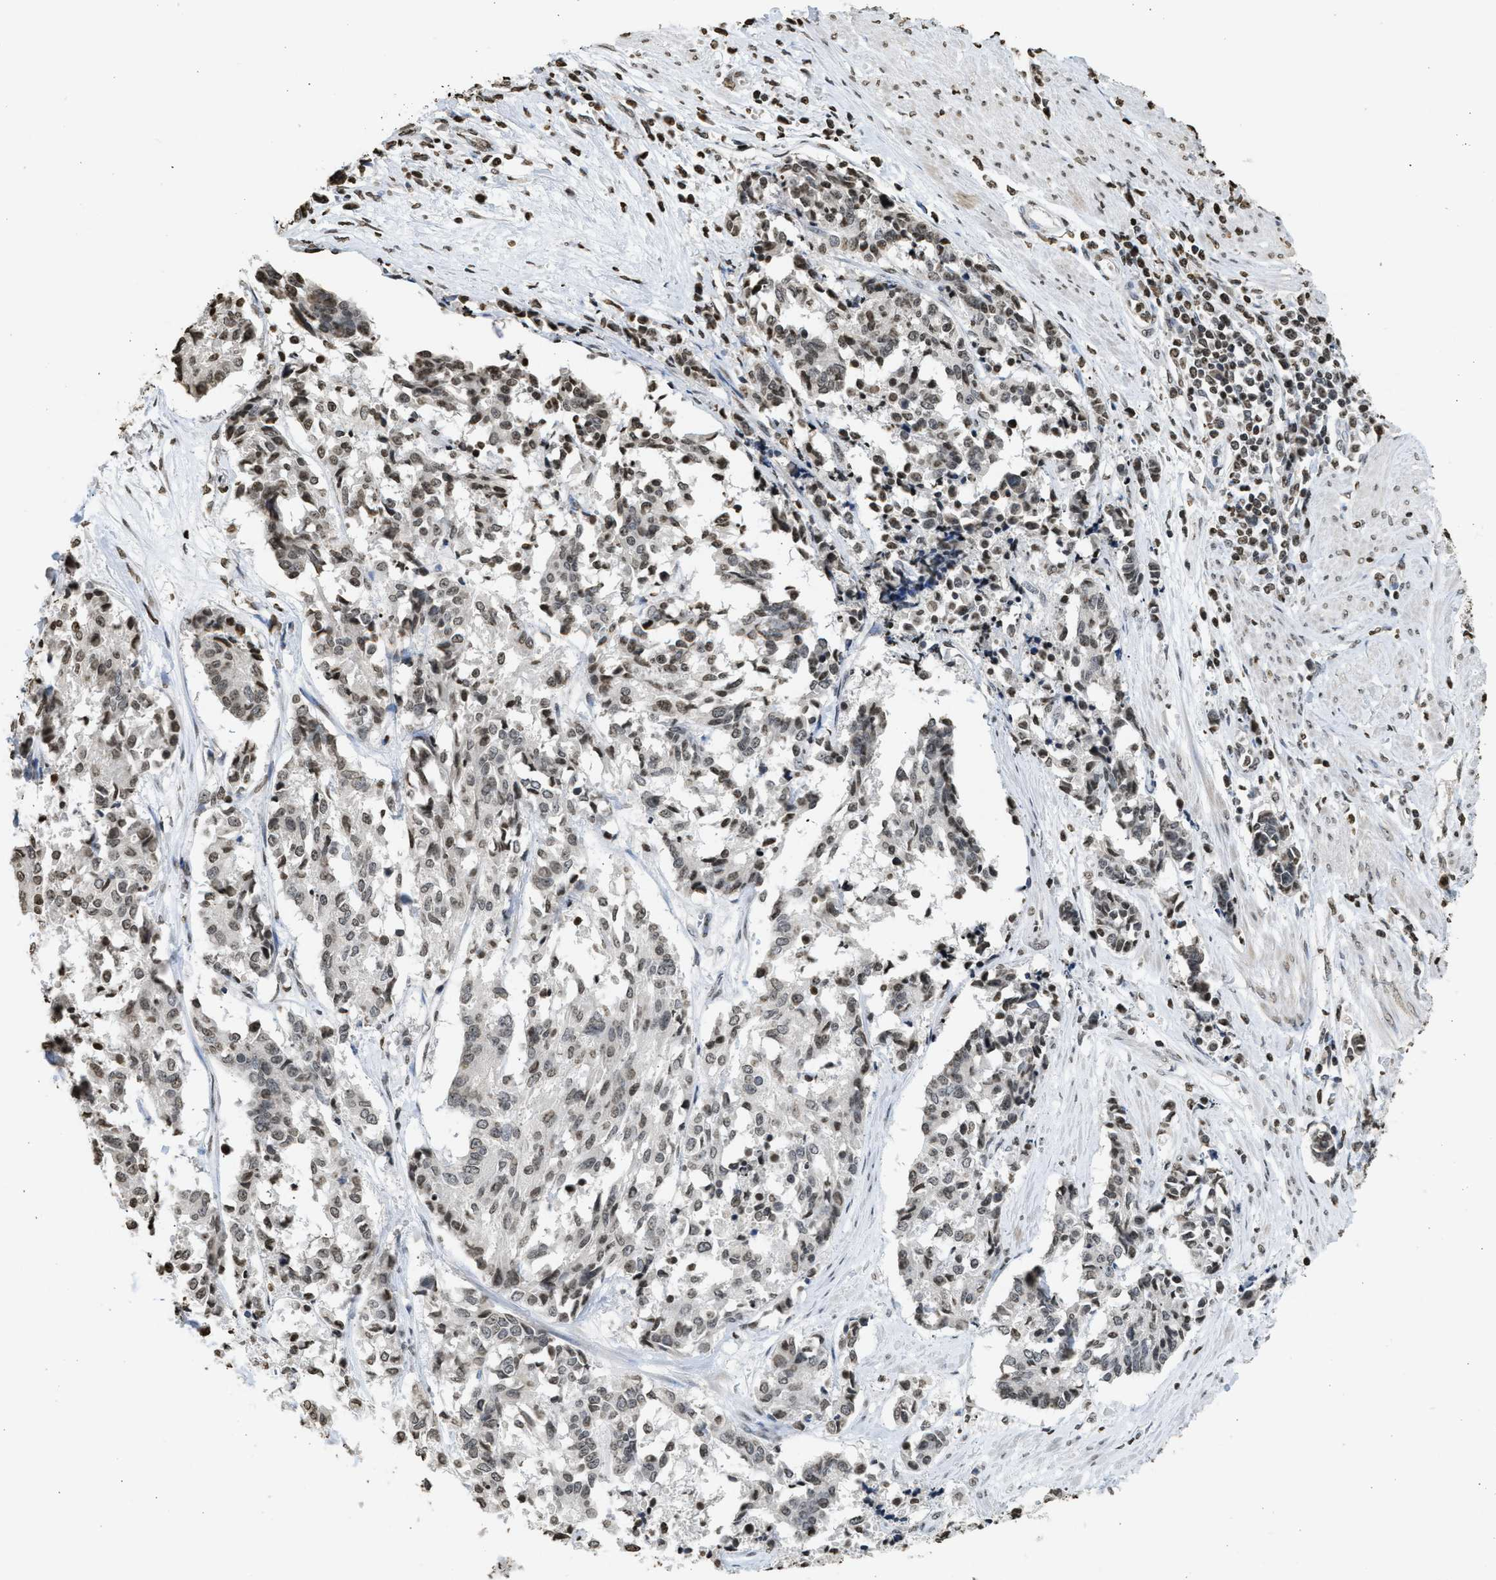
{"staining": {"intensity": "weak", "quantity": ">75%", "location": "nuclear"}, "tissue": "cervical cancer", "cell_type": "Tumor cells", "image_type": "cancer", "snomed": [{"axis": "morphology", "description": "Squamous cell carcinoma, NOS"}, {"axis": "topography", "description": "Cervix"}], "caption": "Cervical squamous cell carcinoma was stained to show a protein in brown. There is low levels of weak nuclear staining in about >75% of tumor cells. (IHC, brightfield microscopy, high magnification).", "gene": "RRAGC", "patient": {"sex": "female", "age": 35}}